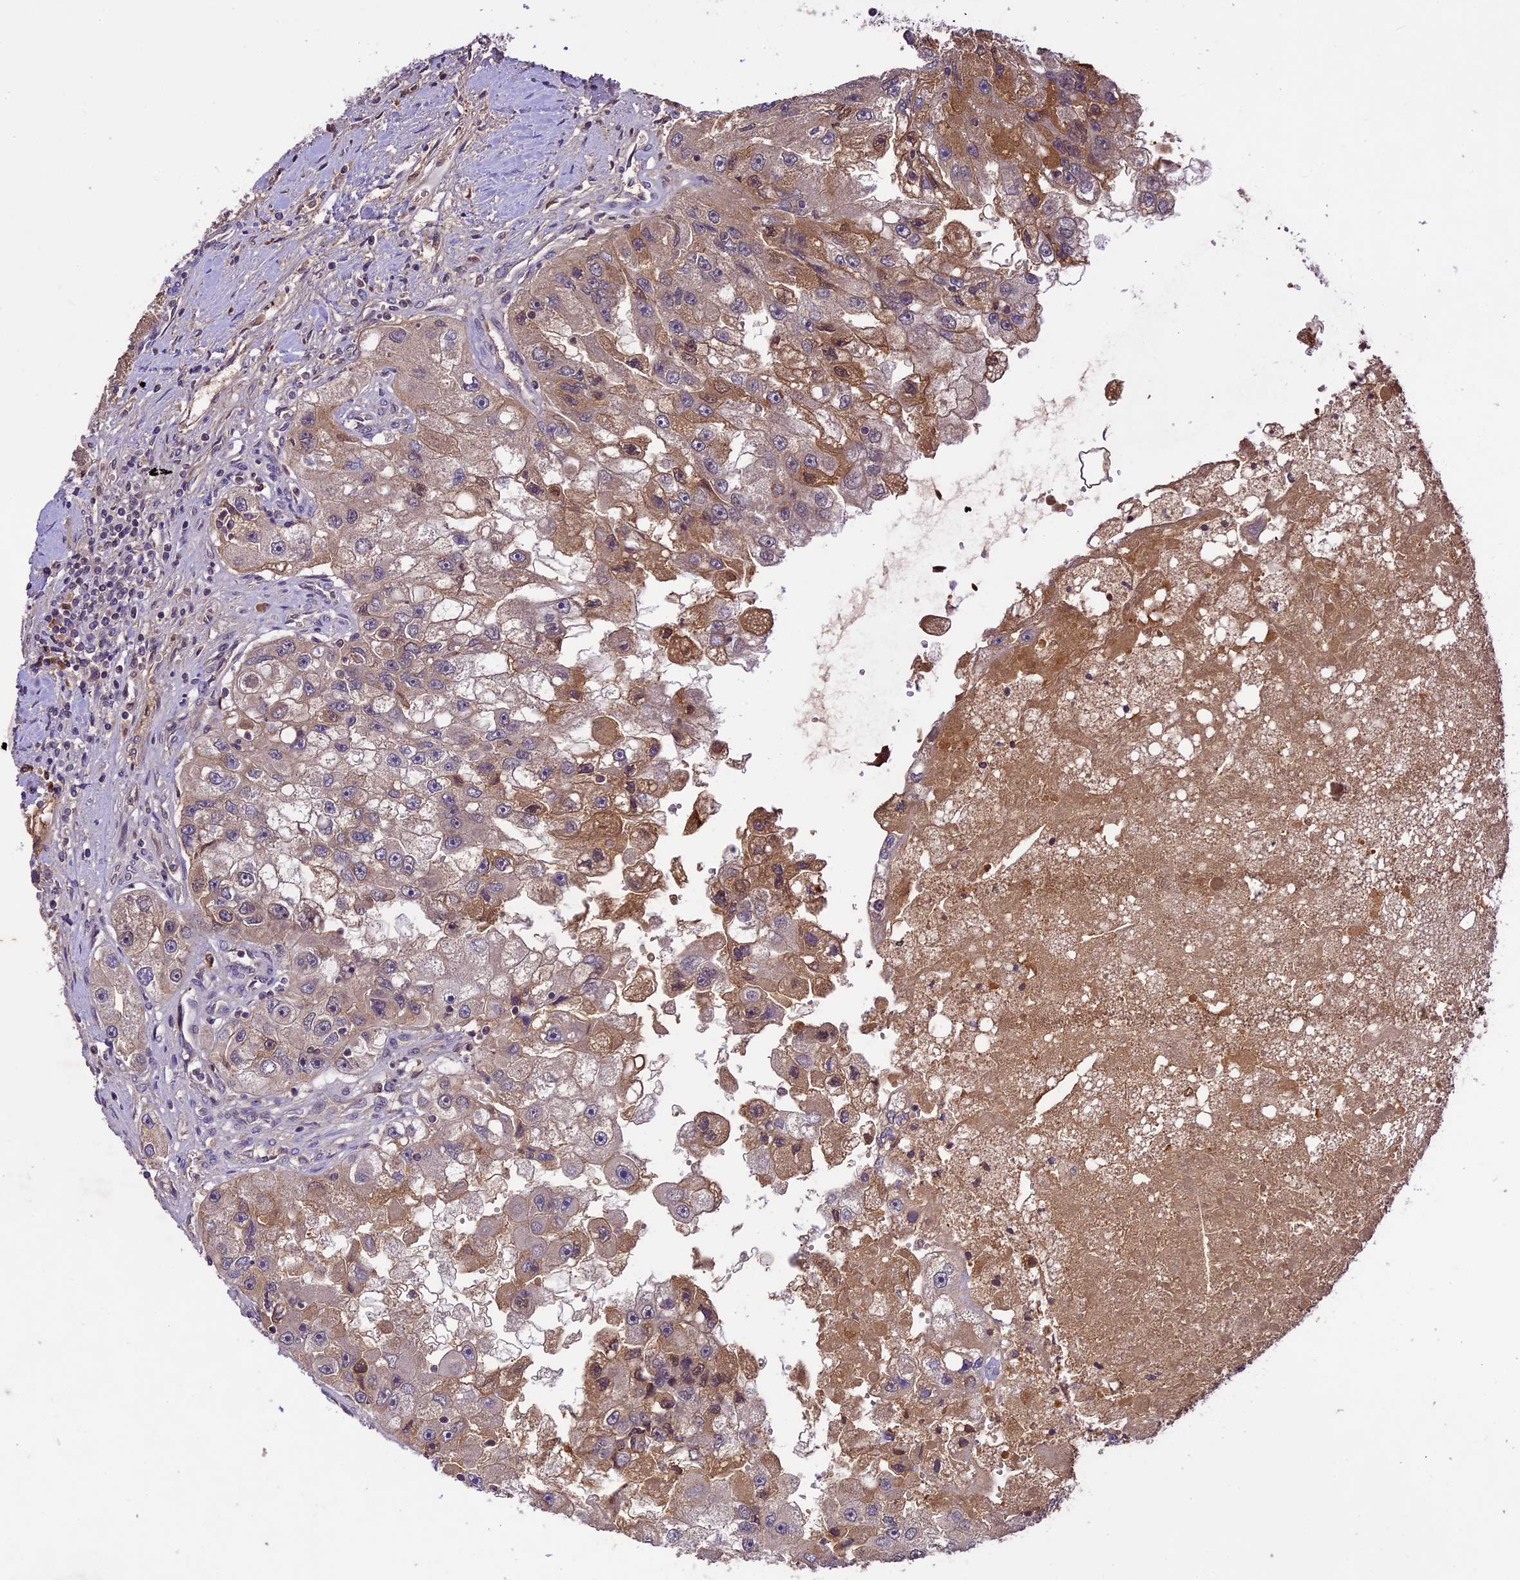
{"staining": {"intensity": "moderate", "quantity": "25%-75%", "location": "cytoplasmic/membranous"}, "tissue": "renal cancer", "cell_type": "Tumor cells", "image_type": "cancer", "snomed": [{"axis": "morphology", "description": "Adenocarcinoma, NOS"}, {"axis": "topography", "description": "Kidney"}], "caption": "Immunohistochemical staining of human renal adenocarcinoma displays moderate cytoplasmic/membranous protein positivity in about 25%-75% of tumor cells.", "gene": "ATP10A", "patient": {"sex": "male", "age": 63}}